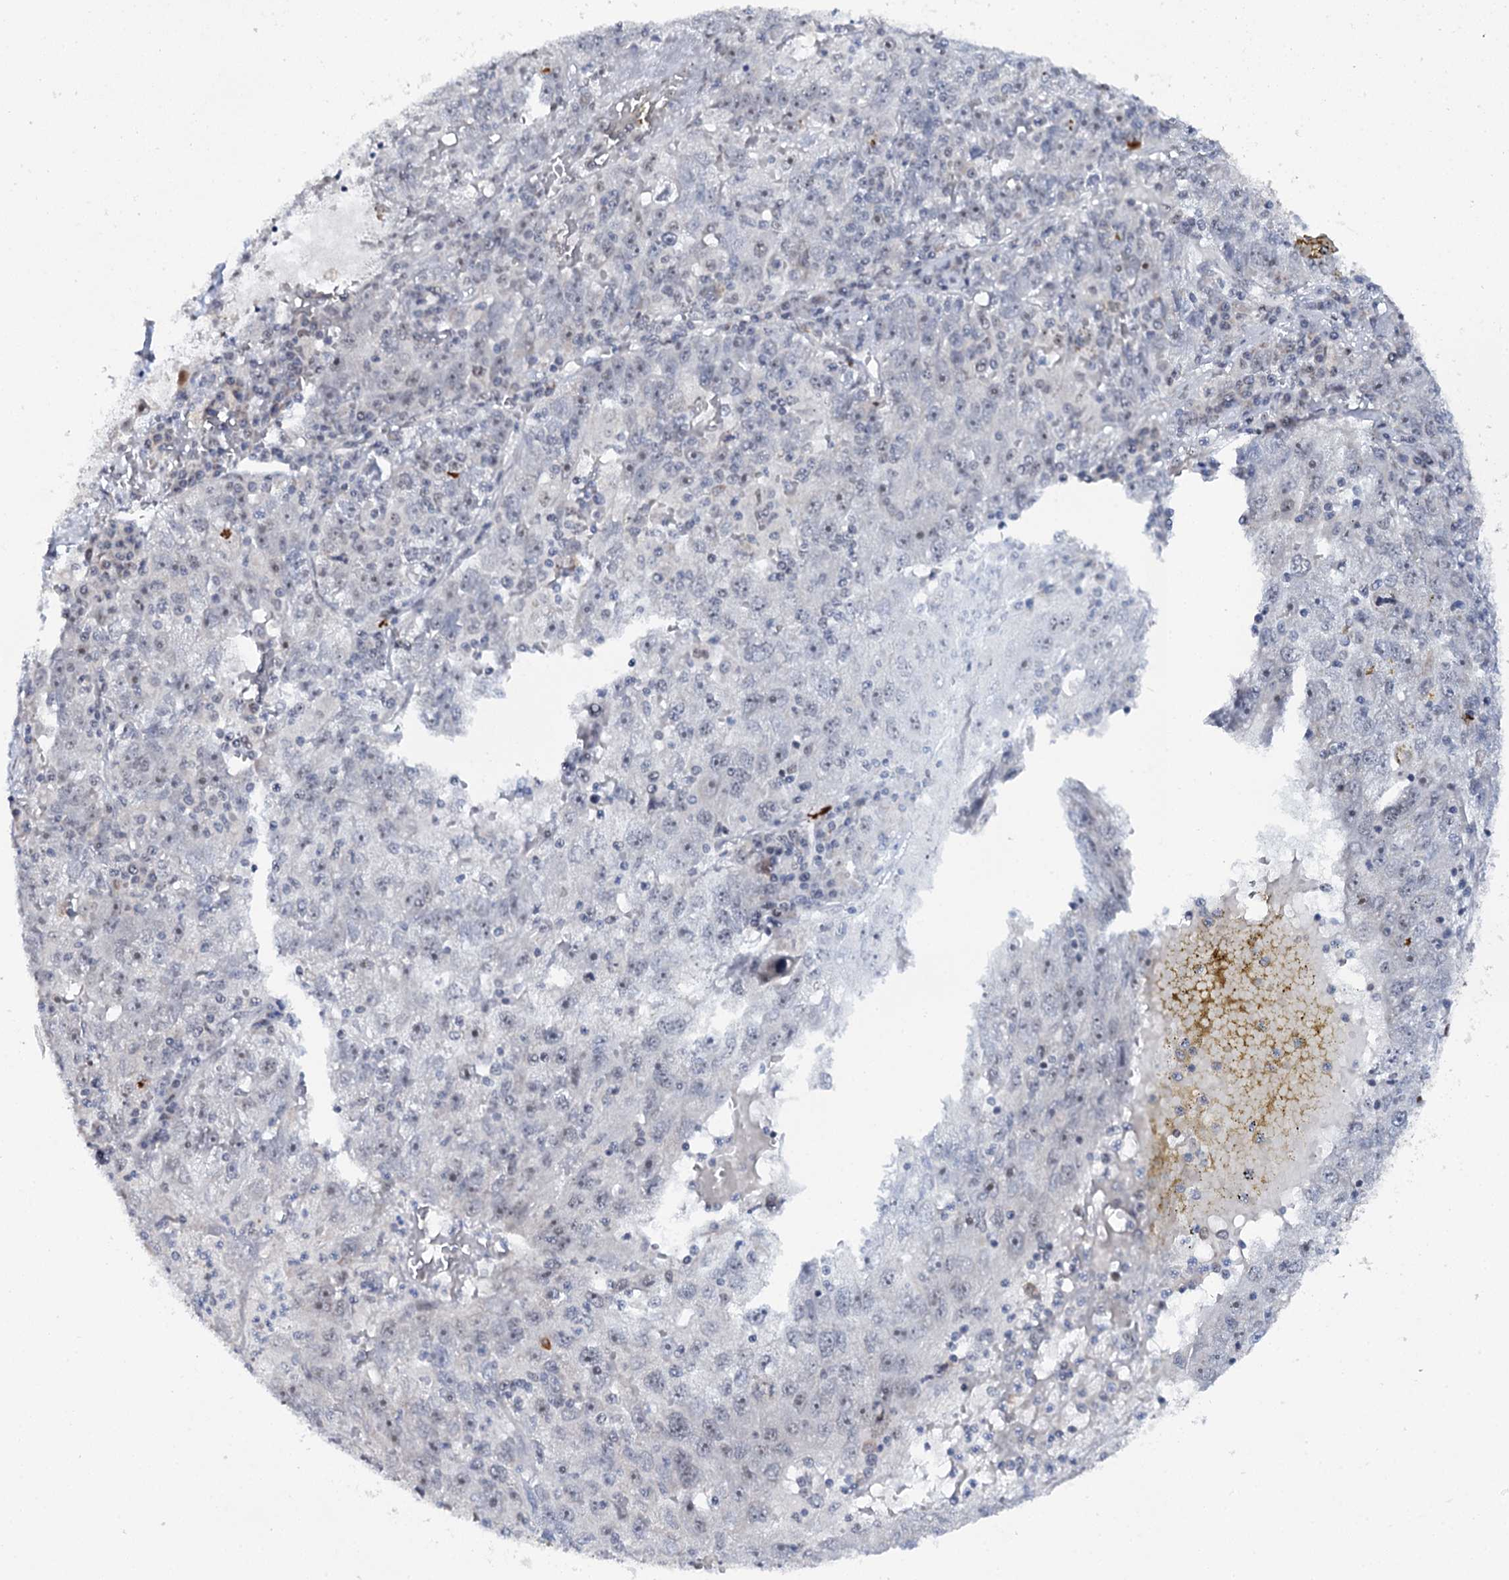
{"staining": {"intensity": "negative", "quantity": "none", "location": "none"}, "tissue": "liver cancer", "cell_type": "Tumor cells", "image_type": "cancer", "snomed": [{"axis": "morphology", "description": "Carcinoma, Hepatocellular, NOS"}, {"axis": "topography", "description": "Liver"}], "caption": "This micrograph is of liver cancer (hepatocellular carcinoma) stained with immunohistochemistry (IHC) to label a protein in brown with the nuclei are counter-stained blue. There is no positivity in tumor cells. (DAB IHC visualized using brightfield microscopy, high magnification).", "gene": "BUD13", "patient": {"sex": "male", "age": 49}}